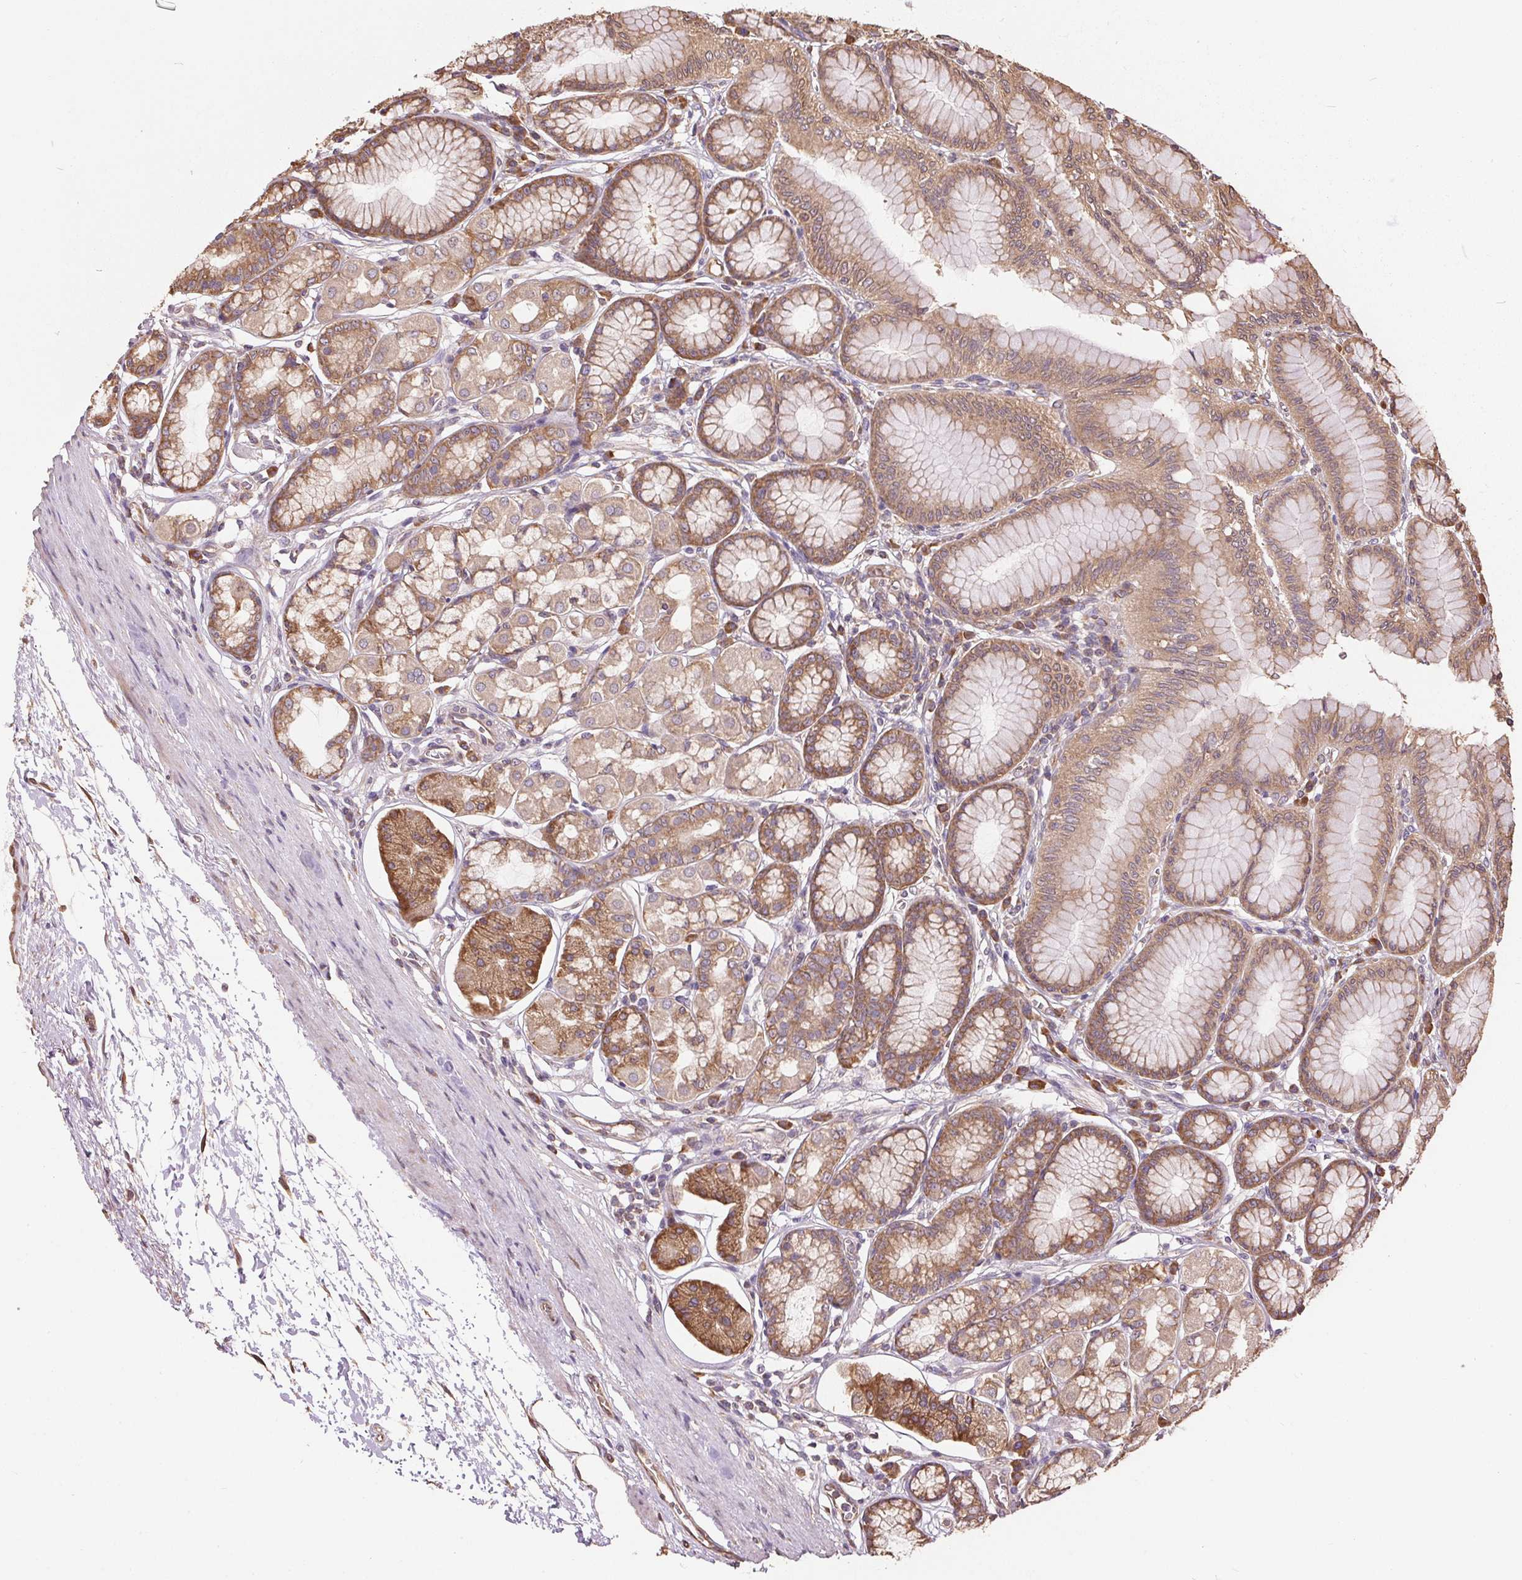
{"staining": {"intensity": "strong", "quantity": ">75%", "location": "cytoplasmic/membranous"}, "tissue": "stomach", "cell_type": "Glandular cells", "image_type": "normal", "snomed": [{"axis": "morphology", "description": "Normal tissue, NOS"}, {"axis": "topography", "description": "Stomach"}, {"axis": "topography", "description": "Stomach, lower"}], "caption": "Brown immunohistochemical staining in benign human stomach displays strong cytoplasmic/membranous positivity in about >75% of glandular cells. (Brightfield microscopy of DAB IHC at high magnification).", "gene": "EIF2S1", "patient": {"sex": "male", "age": 76}}